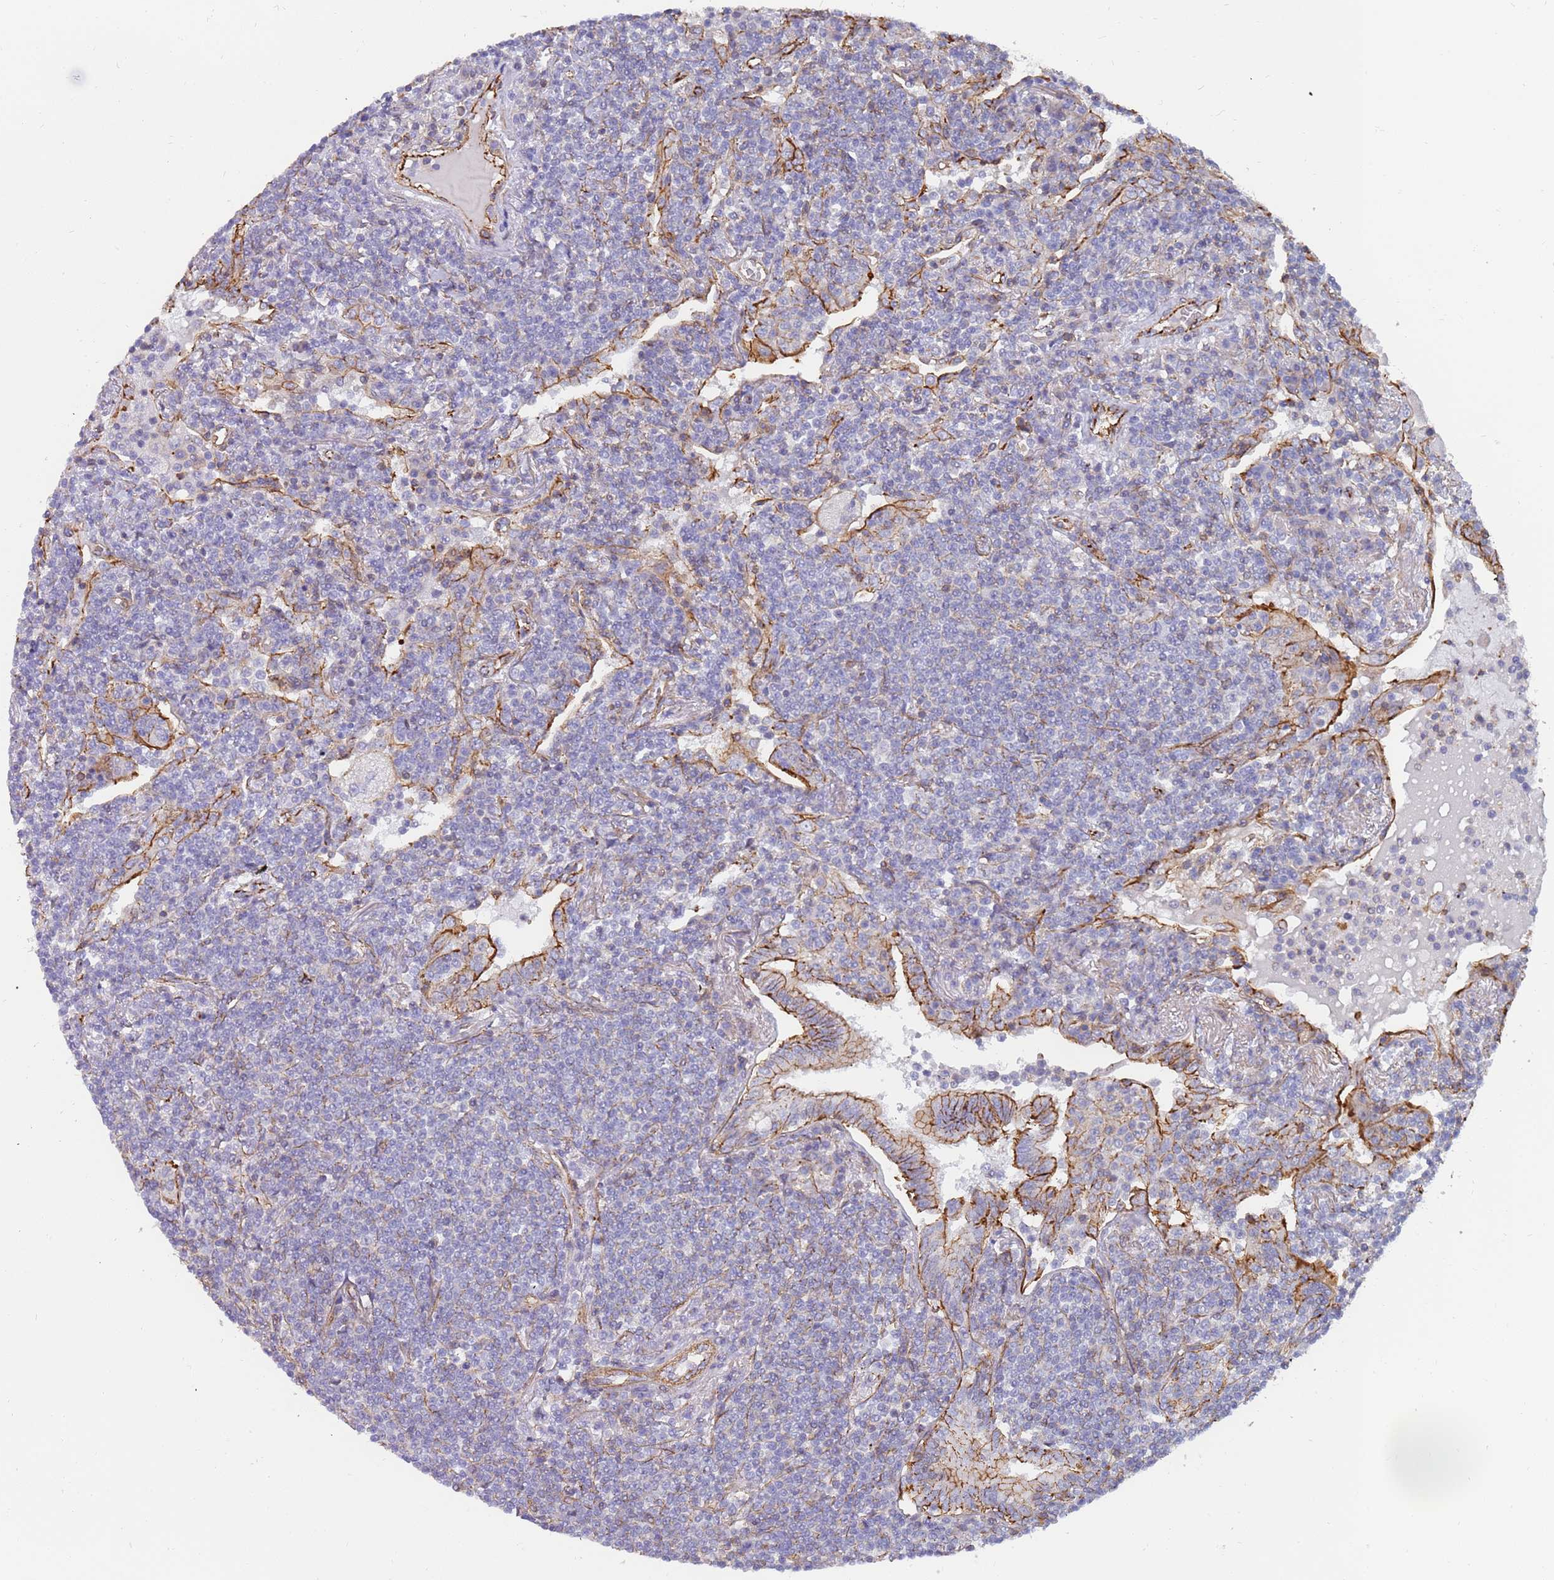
{"staining": {"intensity": "negative", "quantity": "none", "location": "none"}, "tissue": "lymphoma", "cell_type": "Tumor cells", "image_type": "cancer", "snomed": [{"axis": "morphology", "description": "Malignant lymphoma, non-Hodgkin's type, Low grade"}, {"axis": "topography", "description": "Lung"}], "caption": "Protein analysis of lymphoma demonstrates no significant expression in tumor cells.", "gene": "GFRAL", "patient": {"sex": "female", "age": 71}}